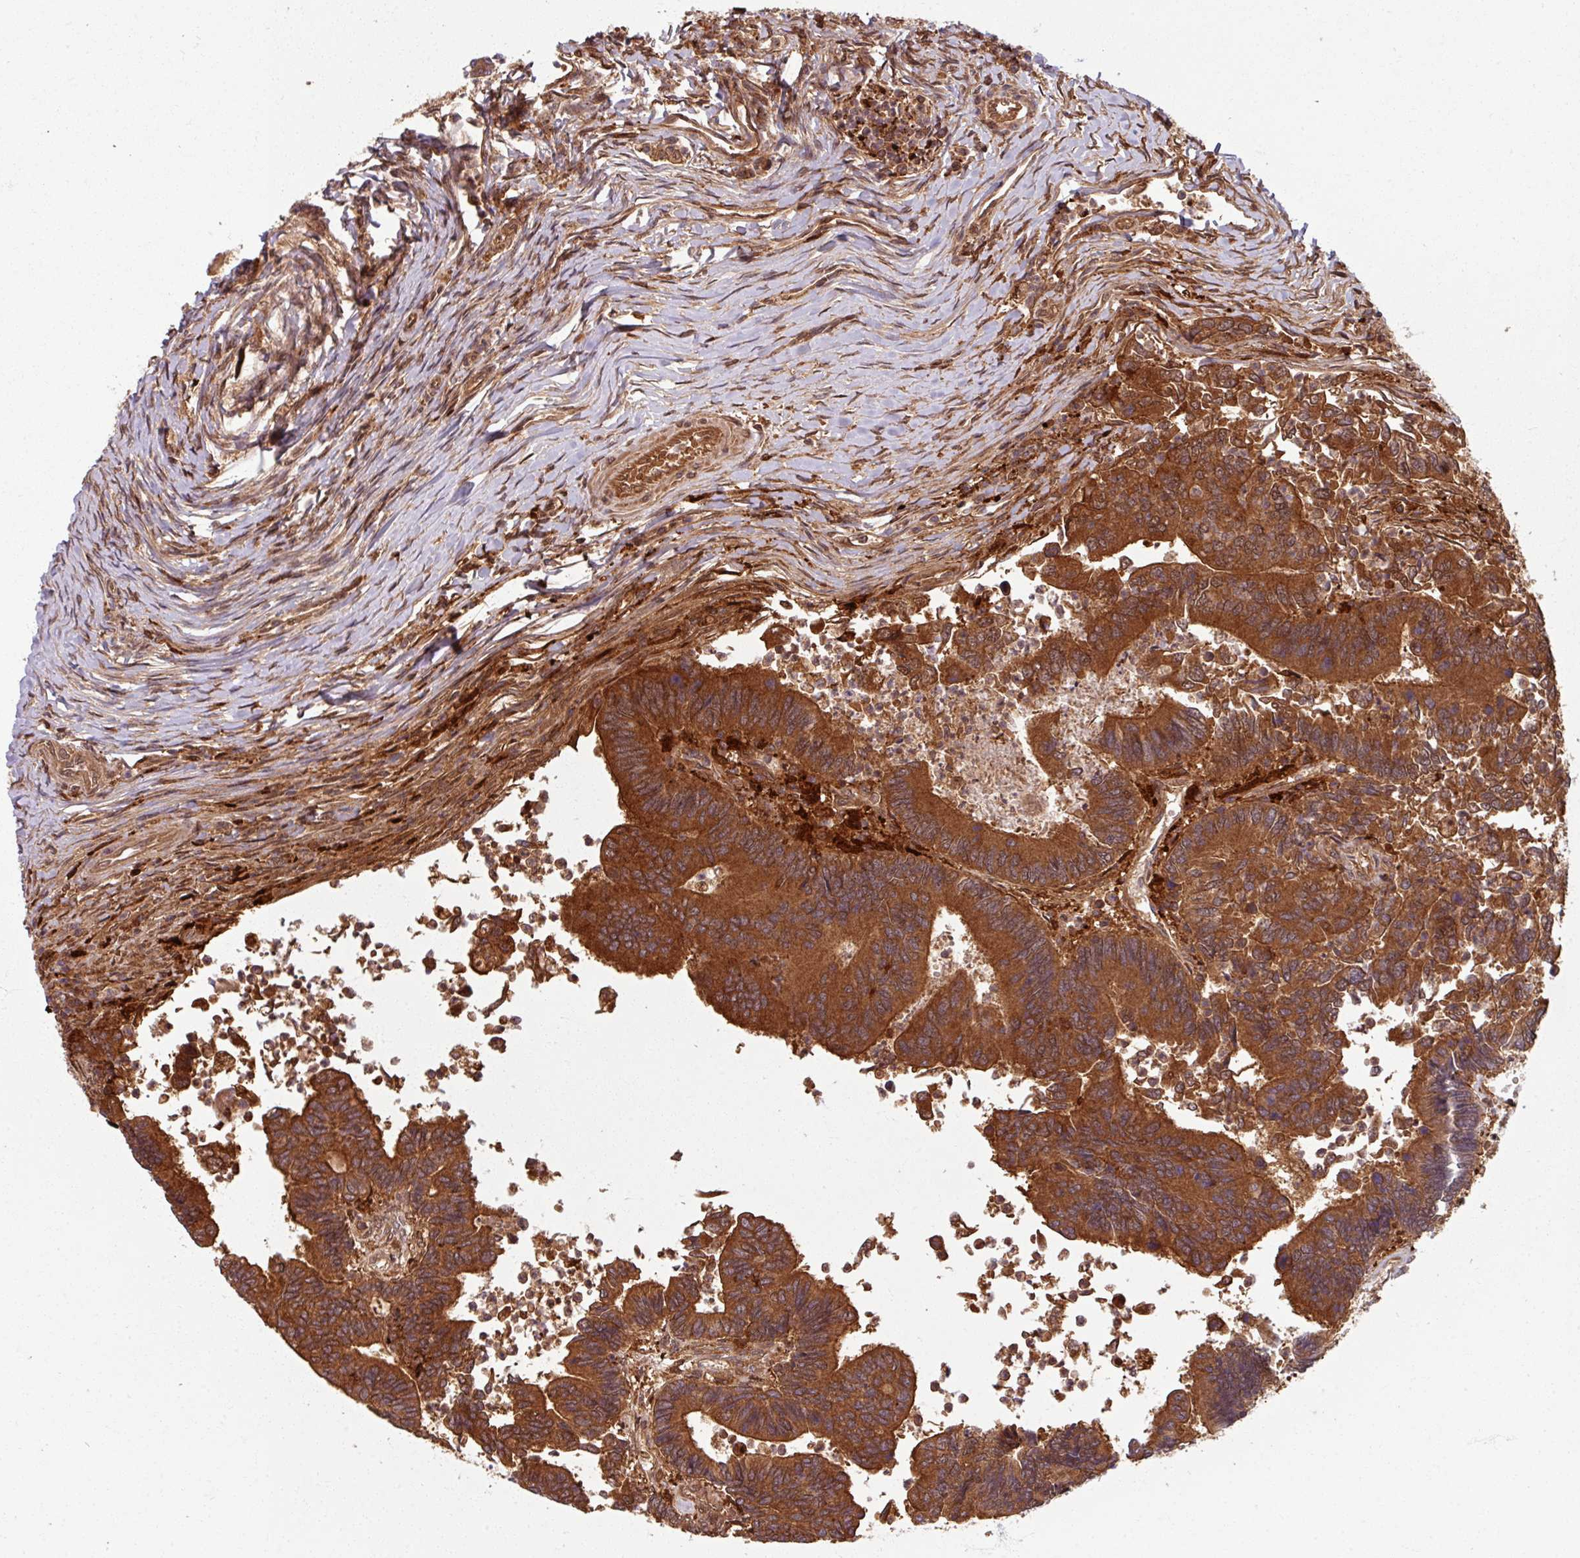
{"staining": {"intensity": "strong", "quantity": ">75%", "location": "cytoplasmic/membranous"}, "tissue": "colorectal cancer", "cell_type": "Tumor cells", "image_type": "cancer", "snomed": [{"axis": "morphology", "description": "Adenocarcinoma, NOS"}, {"axis": "topography", "description": "Colon"}], "caption": "IHC image of adenocarcinoma (colorectal) stained for a protein (brown), which exhibits high levels of strong cytoplasmic/membranous expression in approximately >75% of tumor cells.", "gene": "KCTD11", "patient": {"sex": "female", "age": 67}}